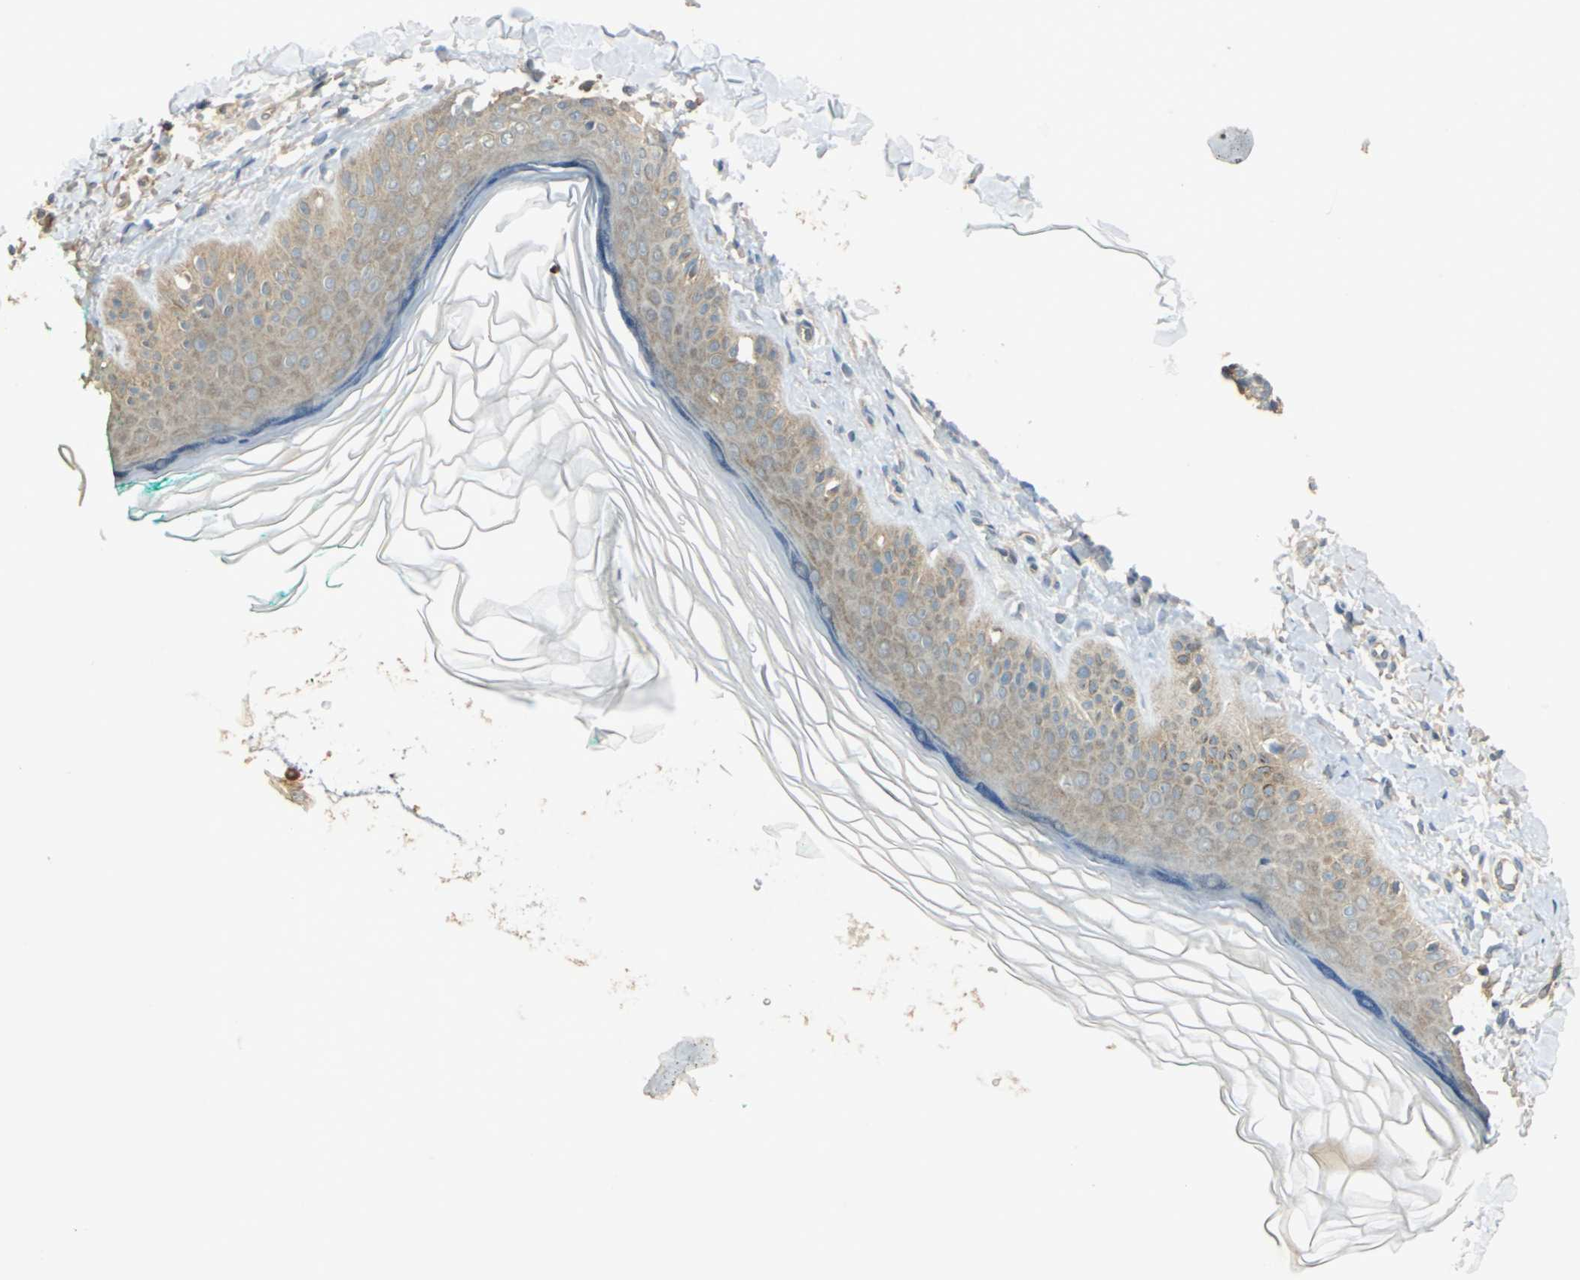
{"staining": {"intensity": "weak", "quantity": ">75%", "location": "cytoplasmic/membranous"}, "tissue": "skin", "cell_type": "Fibroblasts", "image_type": "normal", "snomed": [{"axis": "morphology", "description": "Normal tissue, NOS"}, {"axis": "topography", "description": "Skin"}], "caption": "Skin stained with a brown dye shows weak cytoplasmic/membranous positive positivity in approximately >75% of fibroblasts.", "gene": "SHC2", "patient": {"sex": "male", "age": 71}}